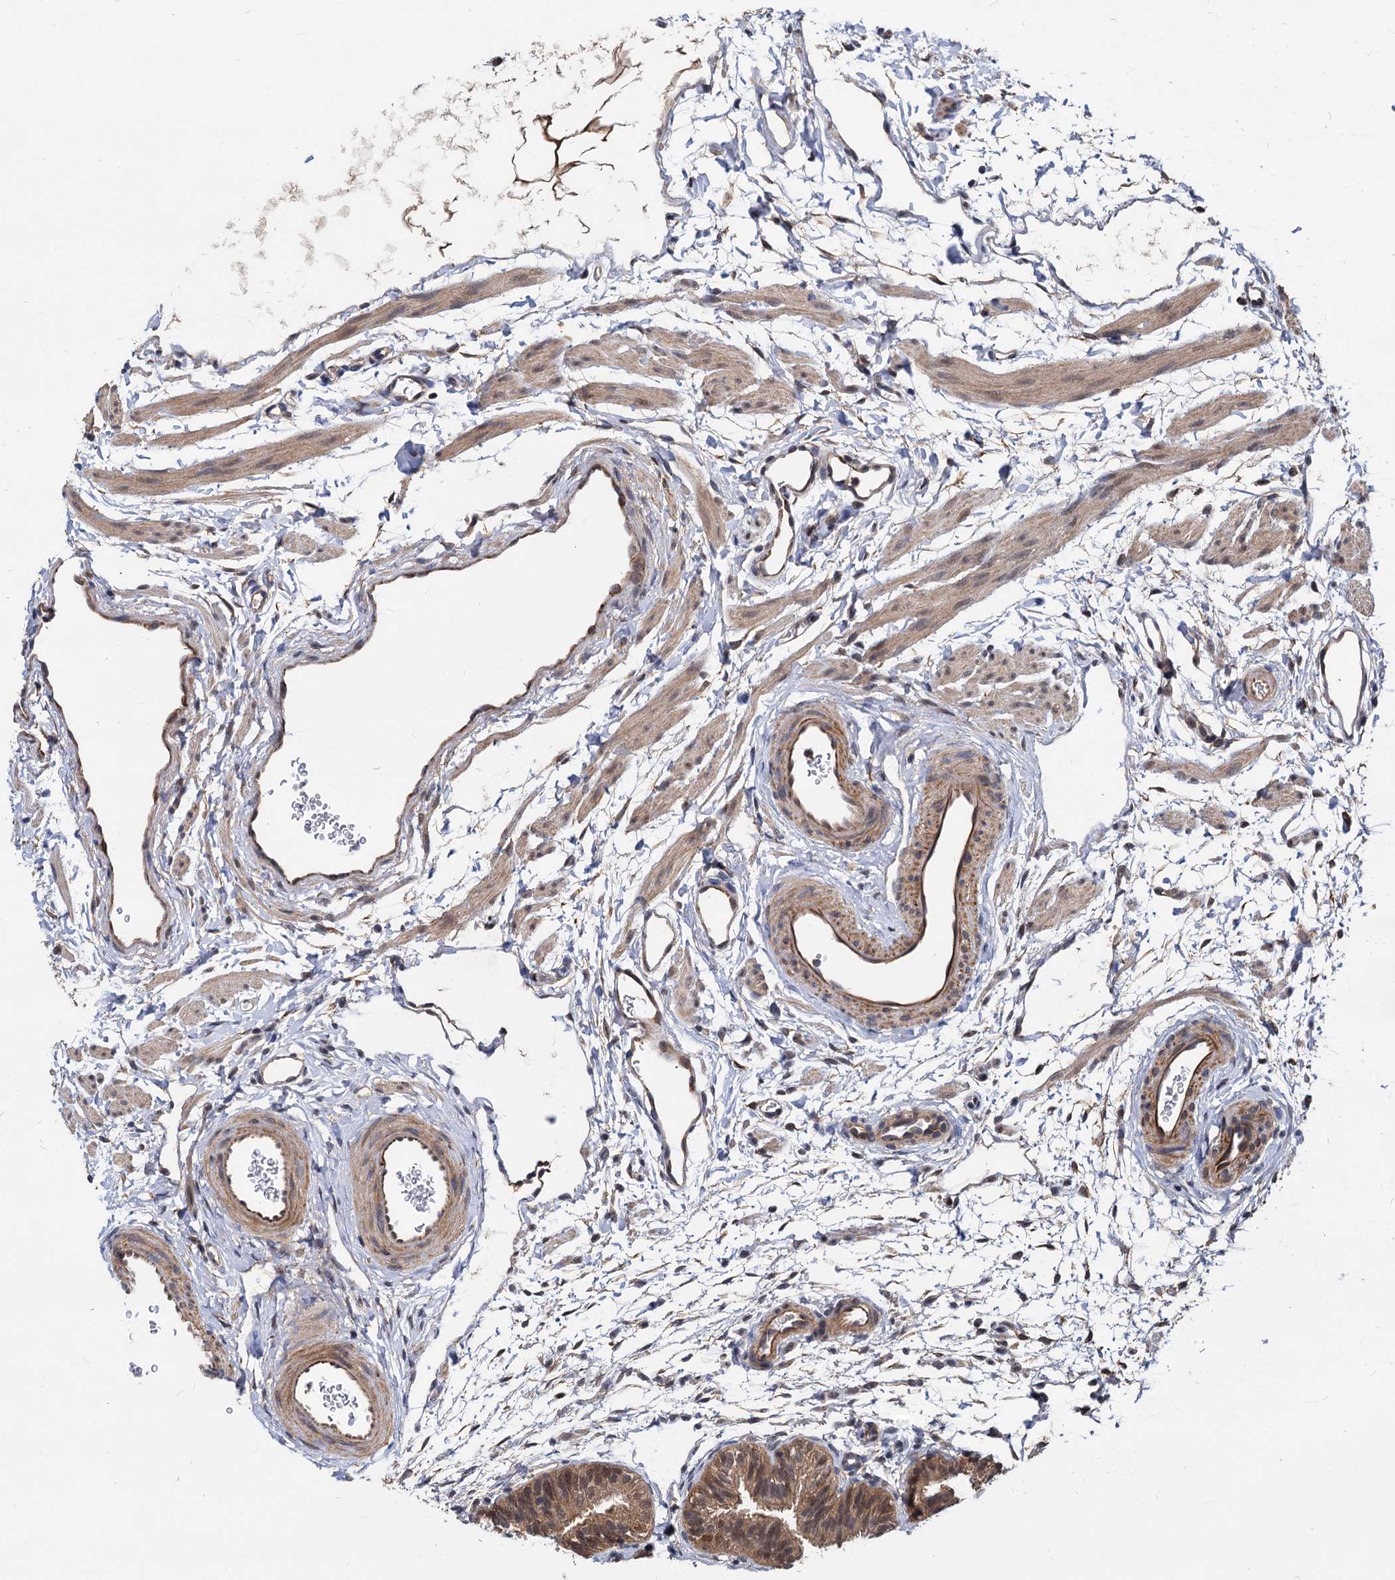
{"staining": {"intensity": "moderate", "quantity": ">75%", "location": "cytoplasmic/membranous,nuclear"}, "tissue": "fallopian tube", "cell_type": "Glandular cells", "image_type": "normal", "snomed": [{"axis": "morphology", "description": "Normal tissue, NOS"}, {"axis": "topography", "description": "Fallopian tube"}], "caption": "Immunohistochemistry image of normal human fallopian tube stained for a protein (brown), which demonstrates medium levels of moderate cytoplasmic/membranous,nuclear staining in approximately >75% of glandular cells.", "gene": "PSMD4", "patient": {"sex": "female", "age": 35}}